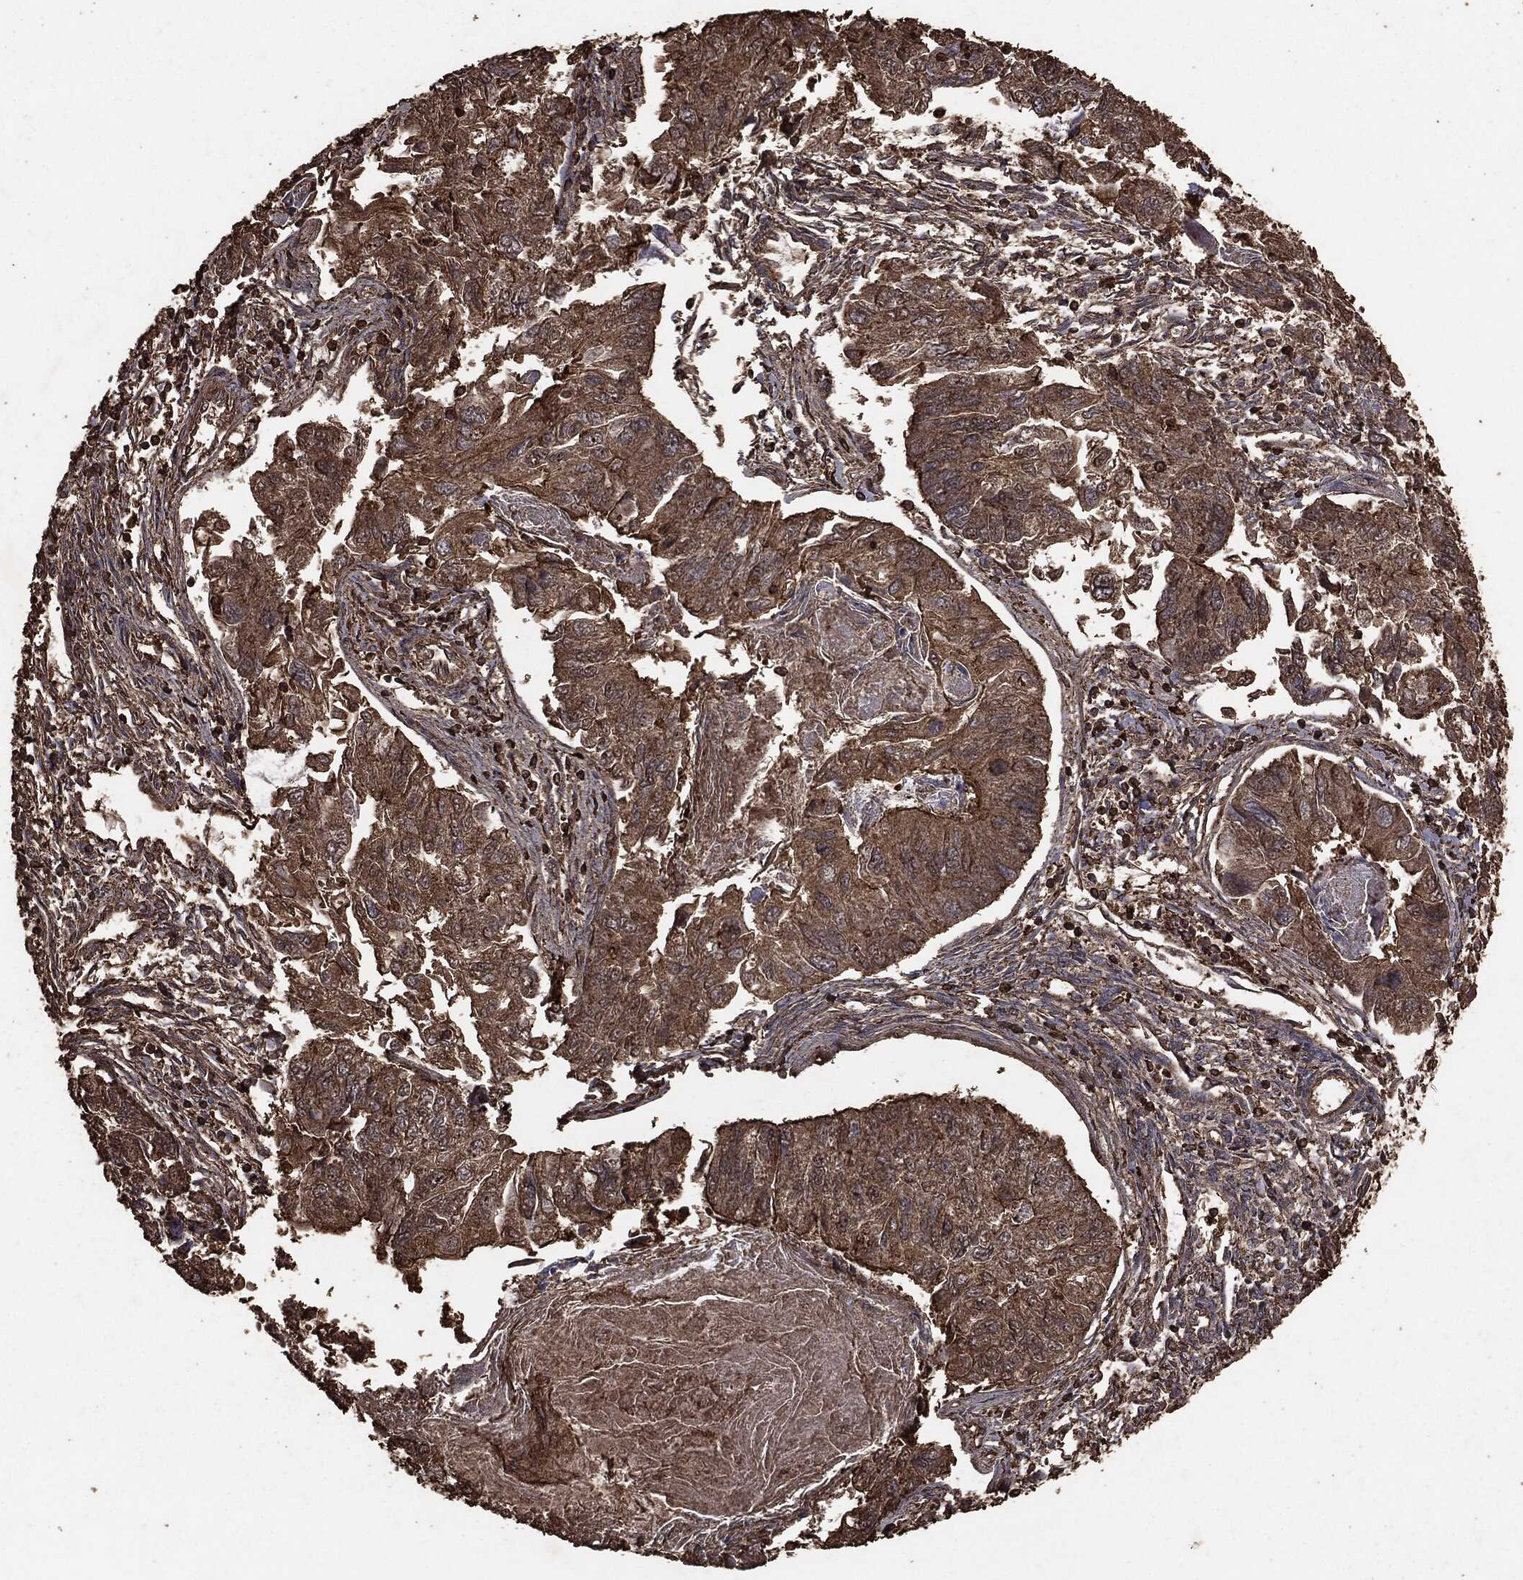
{"staining": {"intensity": "moderate", "quantity": ">75%", "location": "cytoplasmic/membranous"}, "tissue": "endometrial cancer", "cell_type": "Tumor cells", "image_type": "cancer", "snomed": [{"axis": "morphology", "description": "Carcinoma, NOS"}, {"axis": "topography", "description": "Uterus"}], "caption": "Moderate cytoplasmic/membranous protein positivity is appreciated in approximately >75% of tumor cells in endometrial cancer.", "gene": "MTOR", "patient": {"sex": "female", "age": 76}}